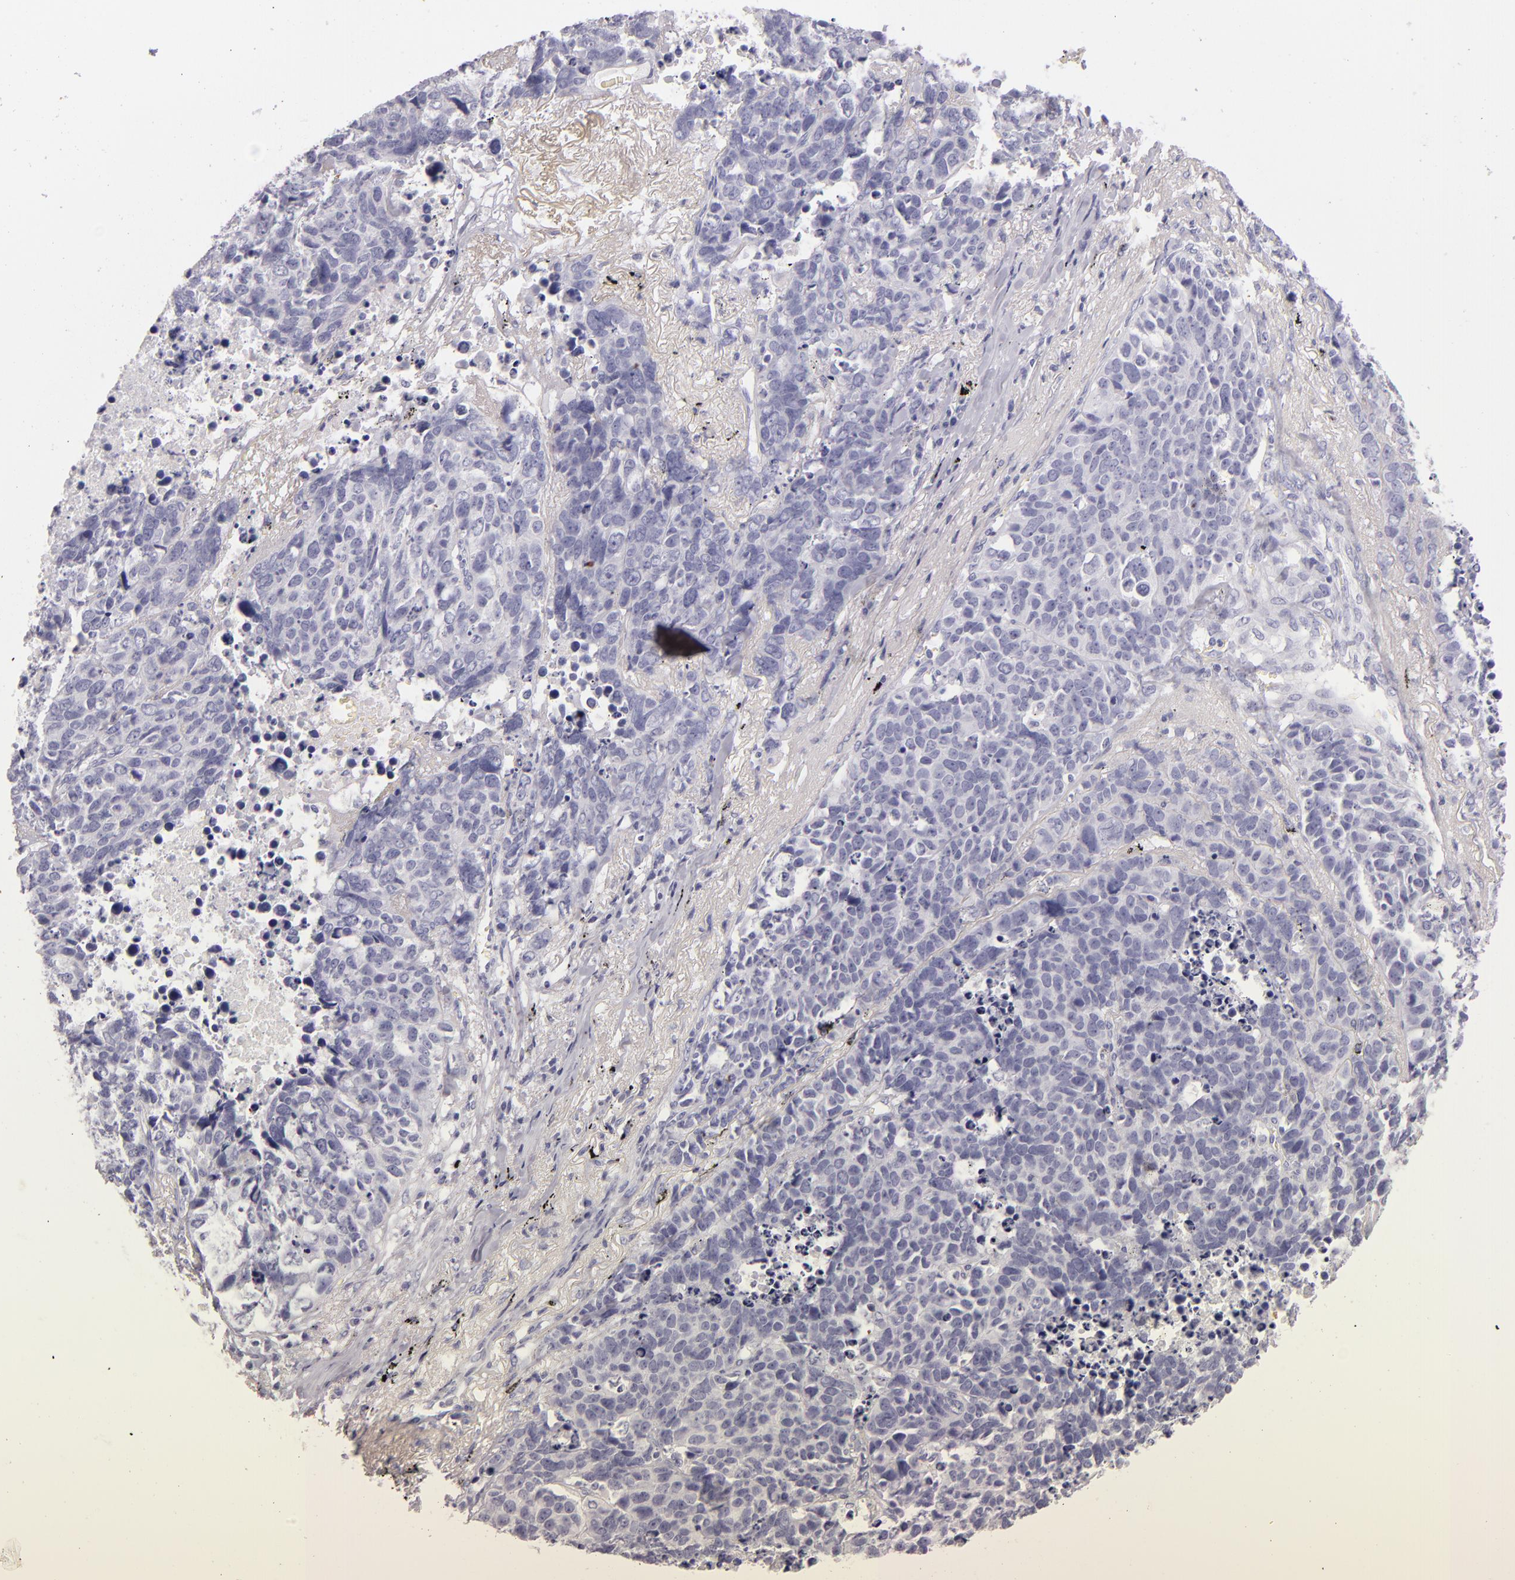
{"staining": {"intensity": "negative", "quantity": "none", "location": "none"}, "tissue": "lung cancer", "cell_type": "Tumor cells", "image_type": "cancer", "snomed": [{"axis": "morphology", "description": "Carcinoid, malignant, NOS"}, {"axis": "topography", "description": "Lung"}], "caption": "DAB immunohistochemical staining of carcinoid (malignant) (lung) demonstrates no significant expression in tumor cells.", "gene": "TPSD1", "patient": {"sex": "male", "age": 60}}